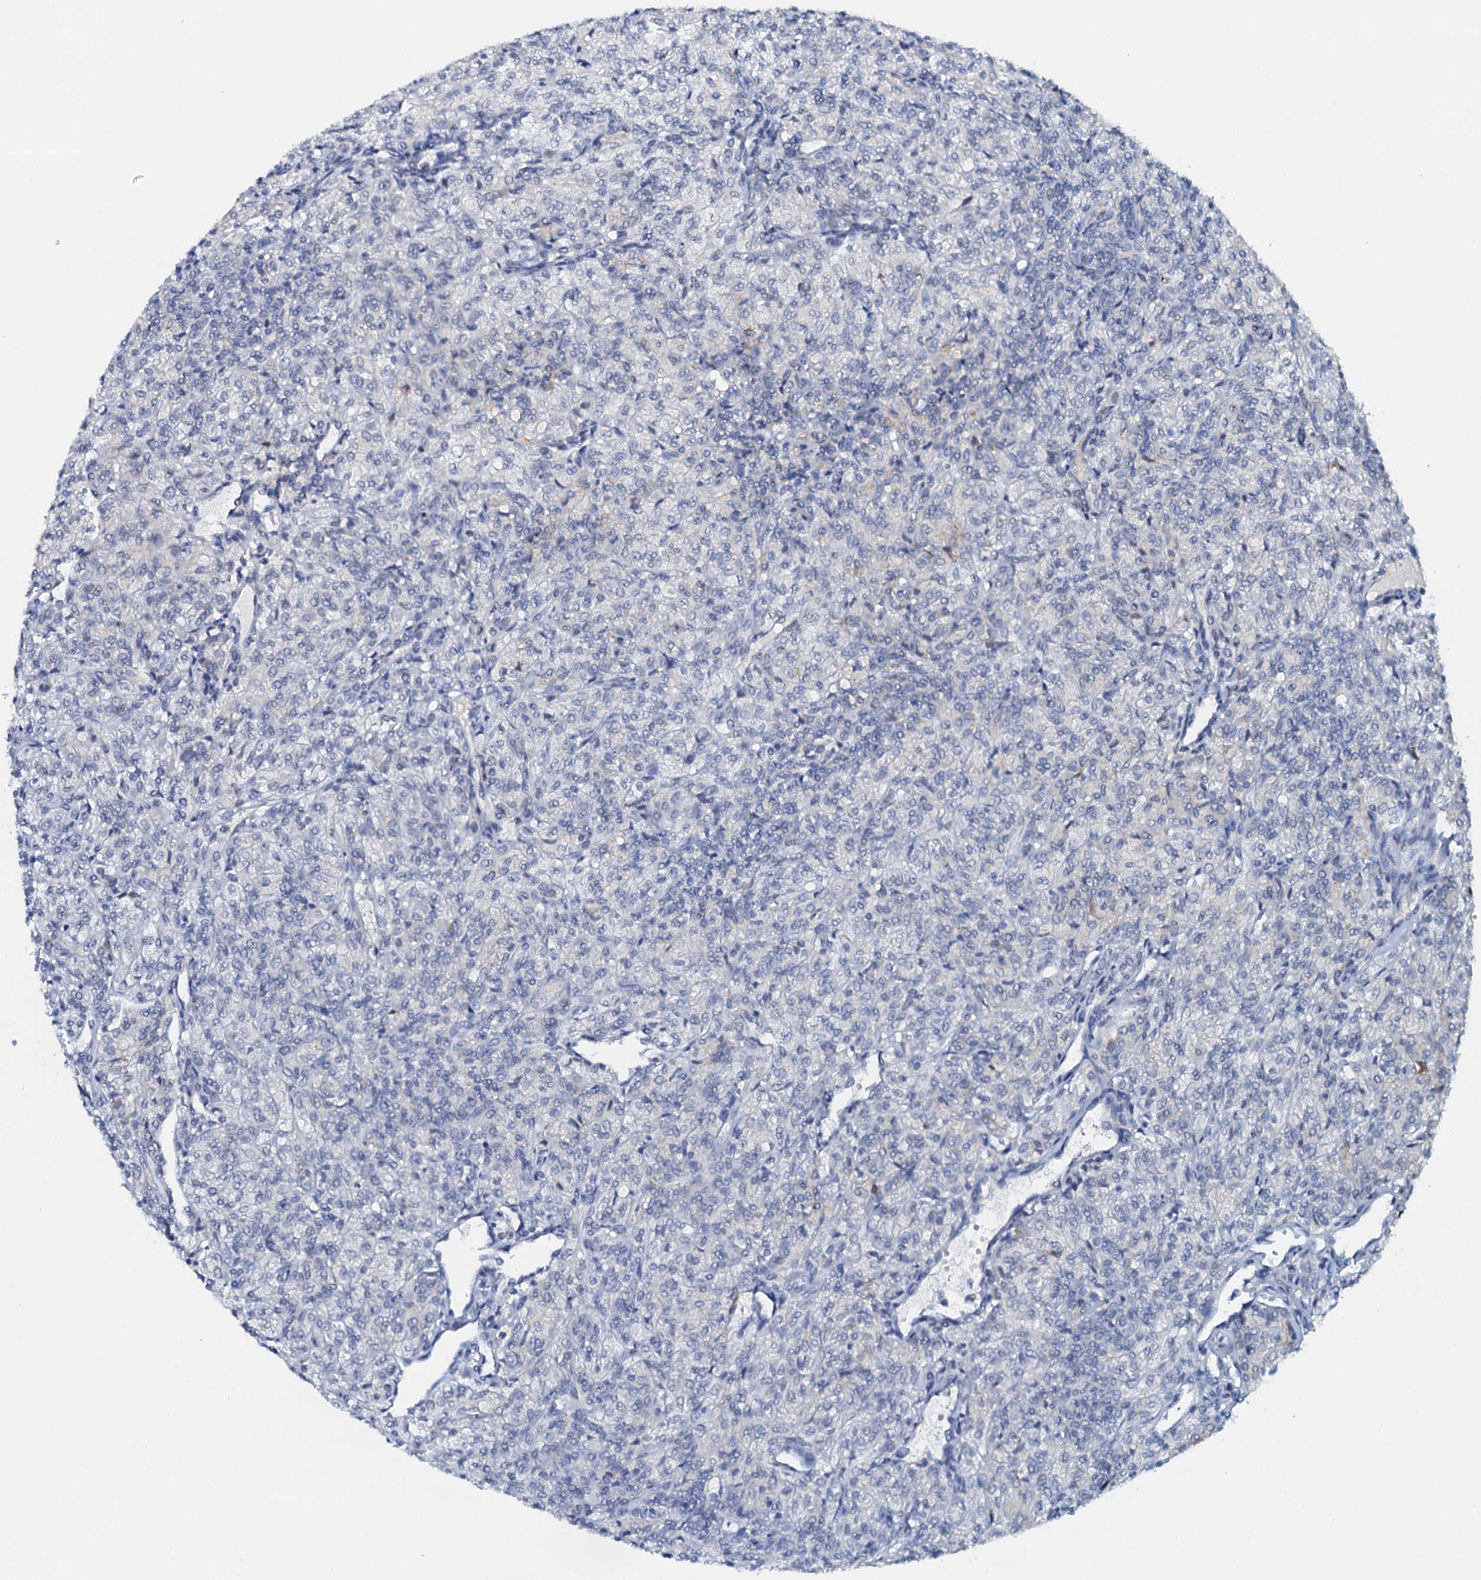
{"staining": {"intensity": "negative", "quantity": "none", "location": "none"}, "tissue": "renal cancer", "cell_type": "Tumor cells", "image_type": "cancer", "snomed": [{"axis": "morphology", "description": "Adenocarcinoma, NOS"}, {"axis": "topography", "description": "Kidney"}], "caption": "Histopathology image shows no protein positivity in tumor cells of adenocarcinoma (renal) tissue.", "gene": "SNTA1", "patient": {"sex": "male", "age": 77}}